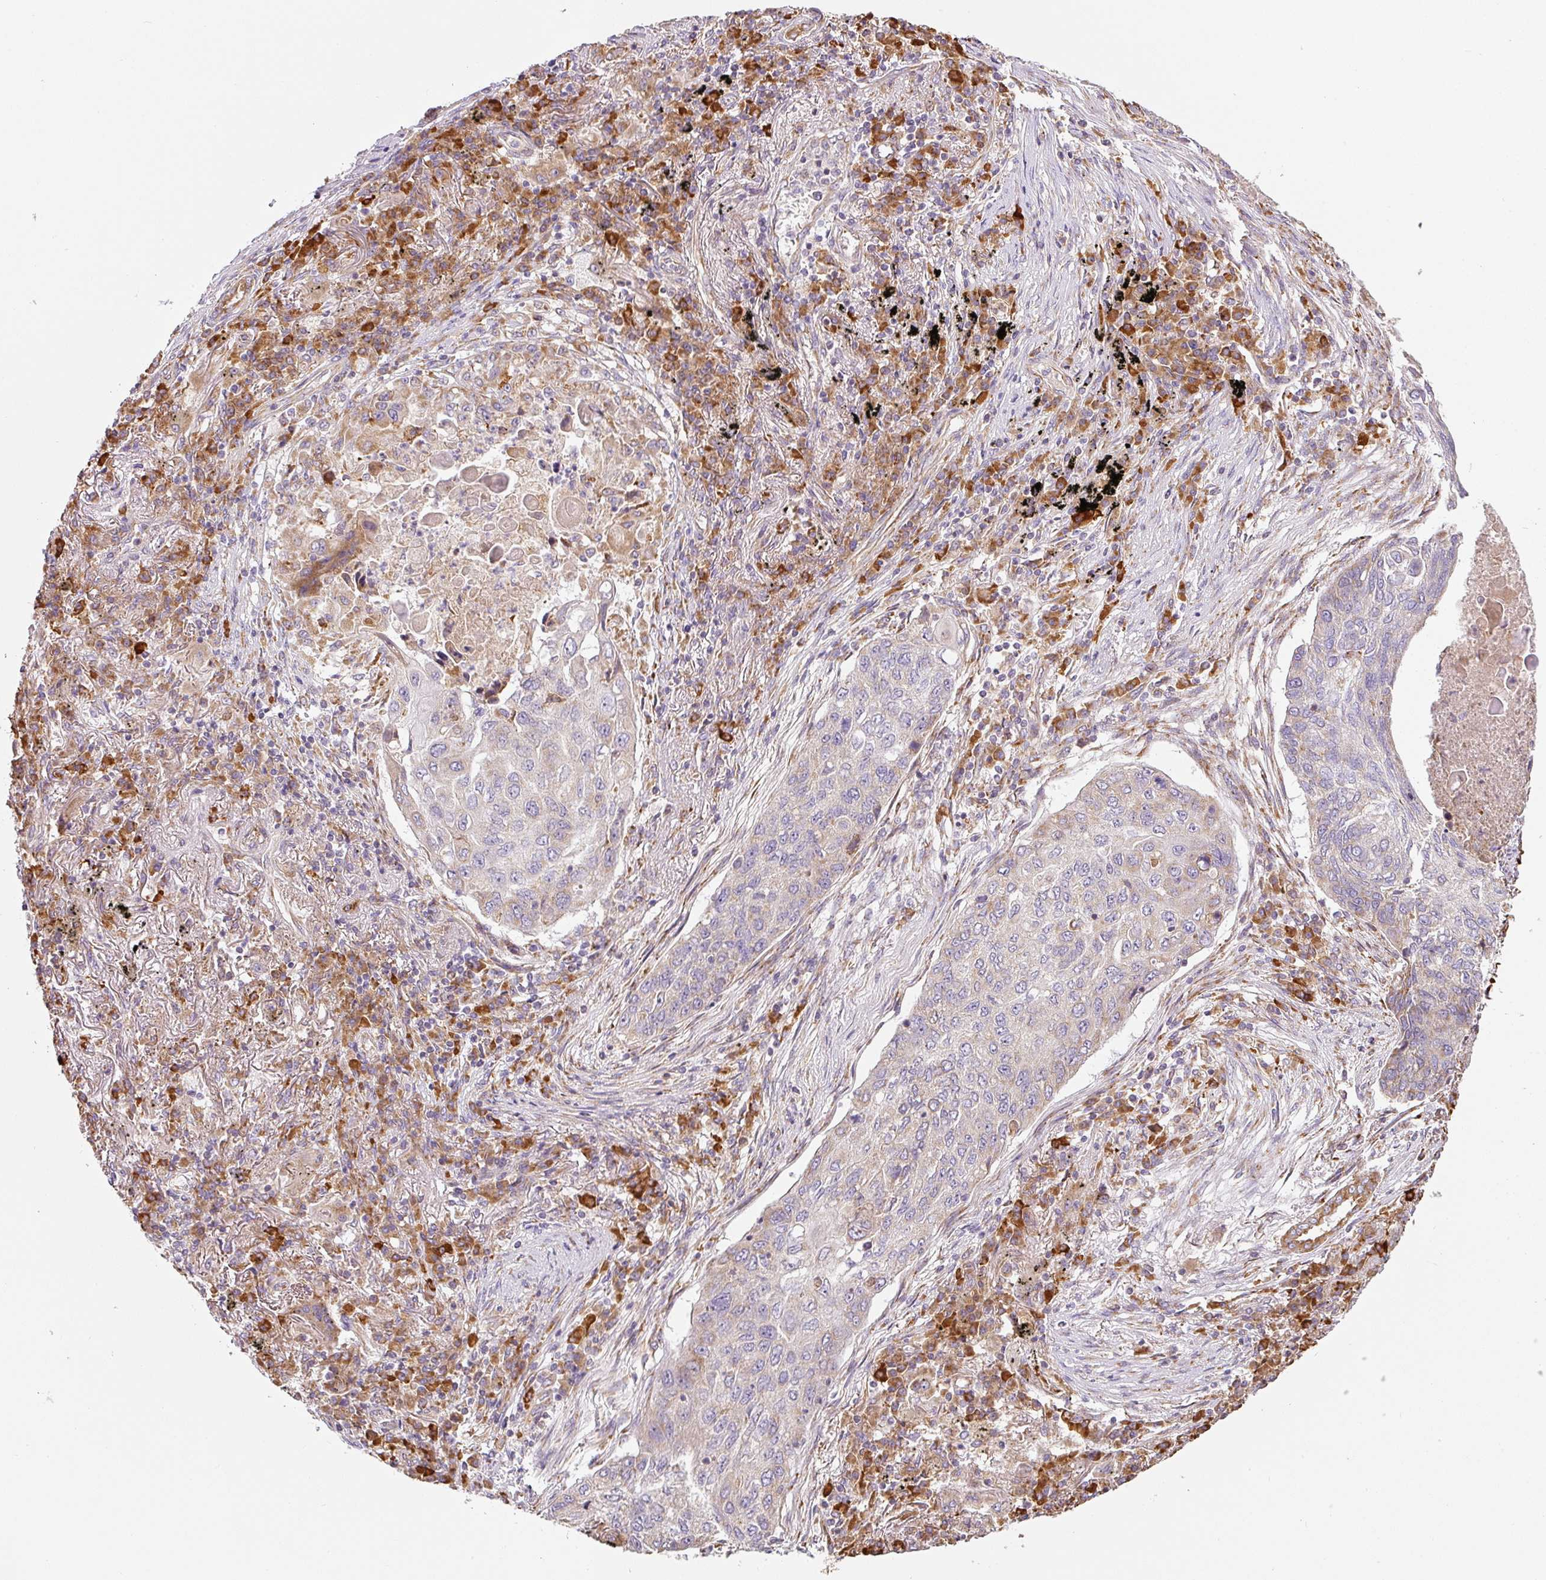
{"staining": {"intensity": "weak", "quantity": "25%-75%", "location": "cytoplasmic/membranous"}, "tissue": "lung cancer", "cell_type": "Tumor cells", "image_type": "cancer", "snomed": [{"axis": "morphology", "description": "Squamous cell carcinoma, NOS"}, {"axis": "topography", "description": "Lung"}], "caption": "Weak cytoplasmic/membranous protein staining is appreciated in about 25%-75% of tumor cells in lung cancer (squamous cell carcinoma).", "gene": "MORN4", "patient": {"sex": "female", "age": 63}}